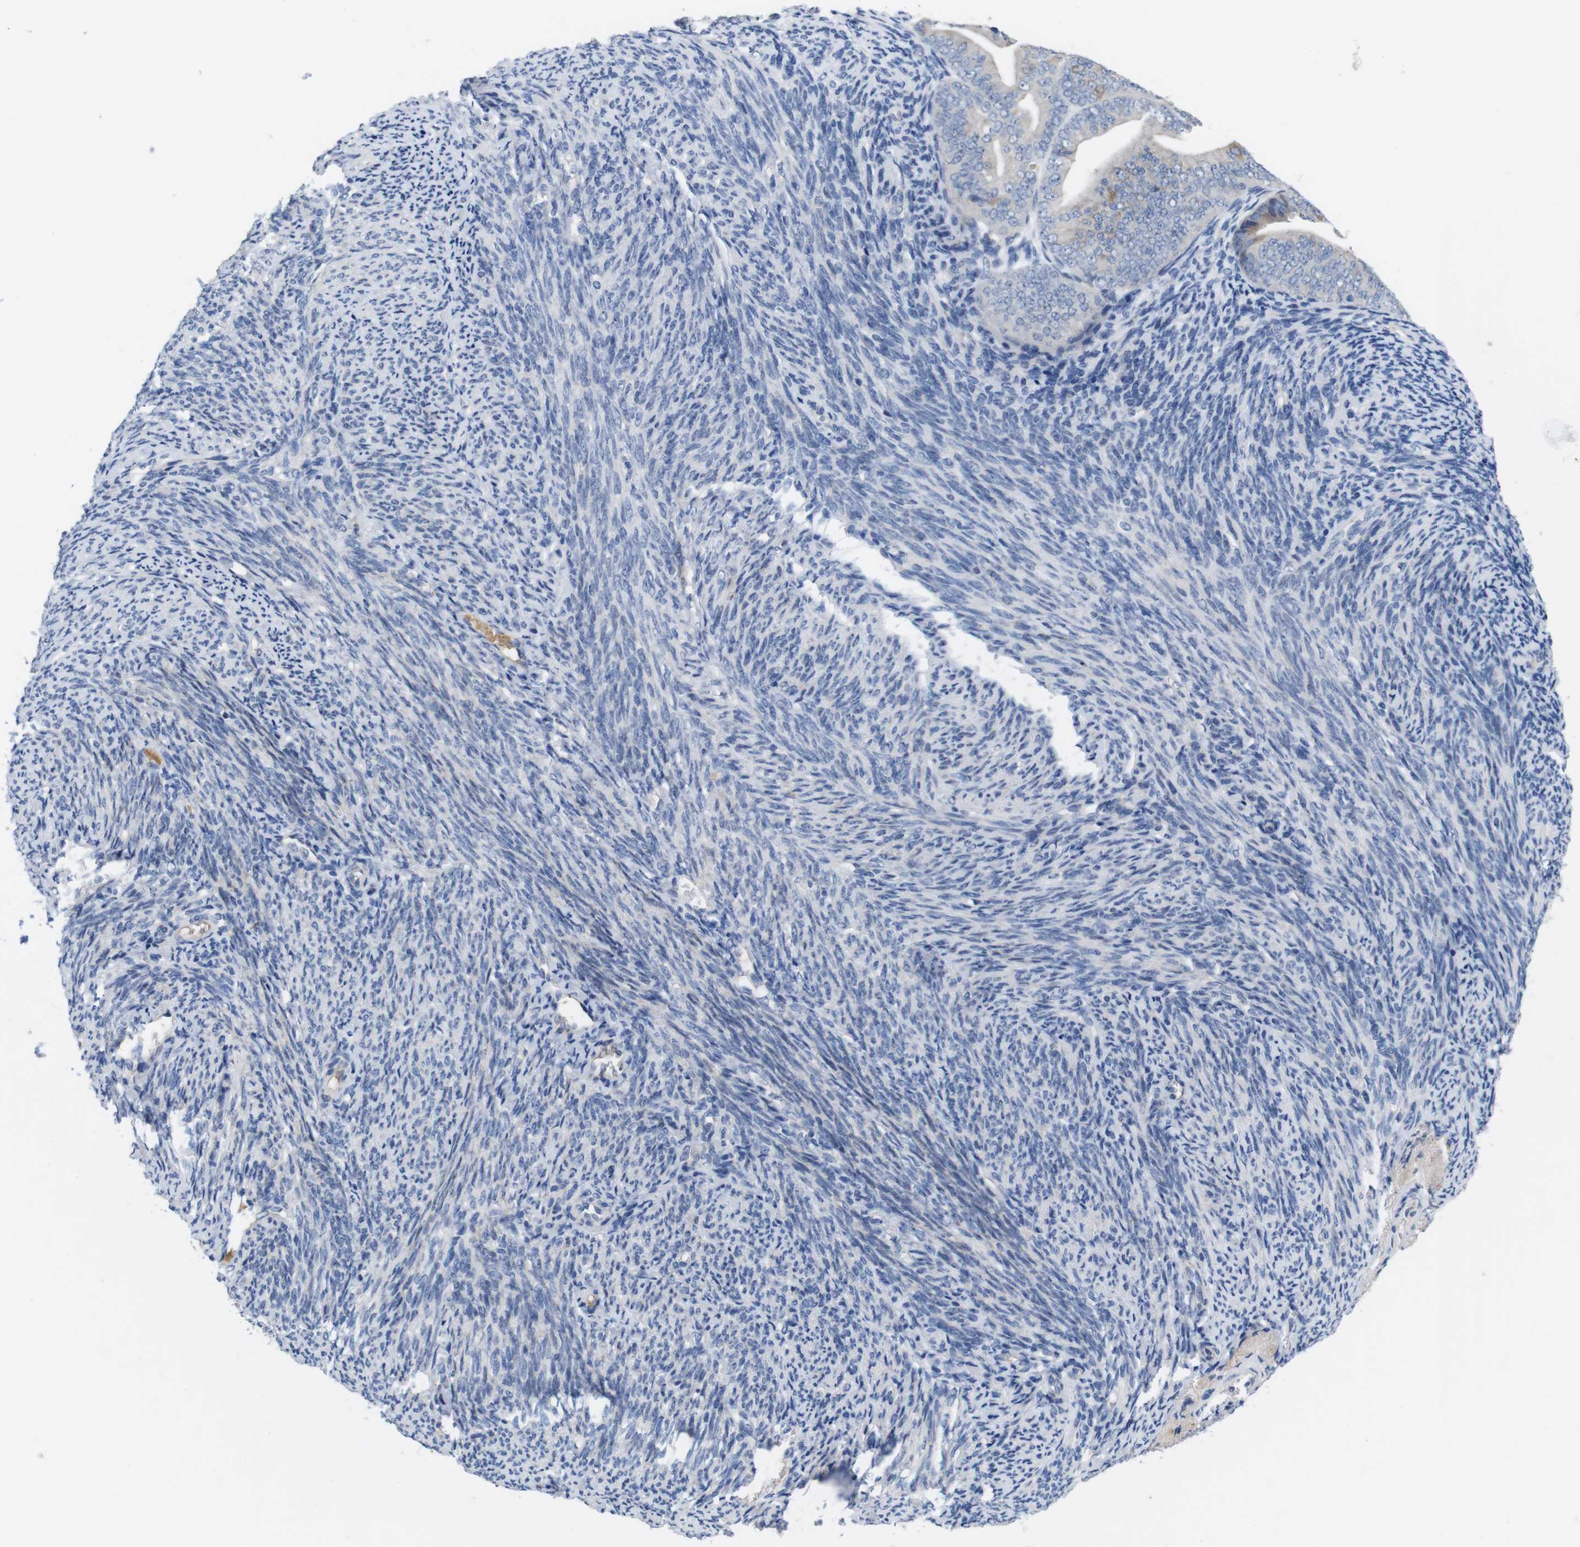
{"staining": {"intensity": "moderate", "quantity": "<25%", "location": "cytoplasmic/membranous"}, "tissue": "endometrial cancer", "cell_type": "Tumor cells", "image_type": "cancer", "snomed": [{"axis": "morphology", "description": "Adenocarcinoma, NOS"}, {"axis": "topography", "description": "Endometrium"}], "caption": "IHC micrograph of neoplastic tissue: human endometrial cancer (adenocarcinoma) stained using immunohistochemistry demonstrates low levels of moderate protein expression localized specifically in the cytoplasmic/membranous of tumor cells, appearing as a cytoplasmic/membranous brown color.", "gene": "C1RL", "patient": {"sex": "female", "age": 63}}